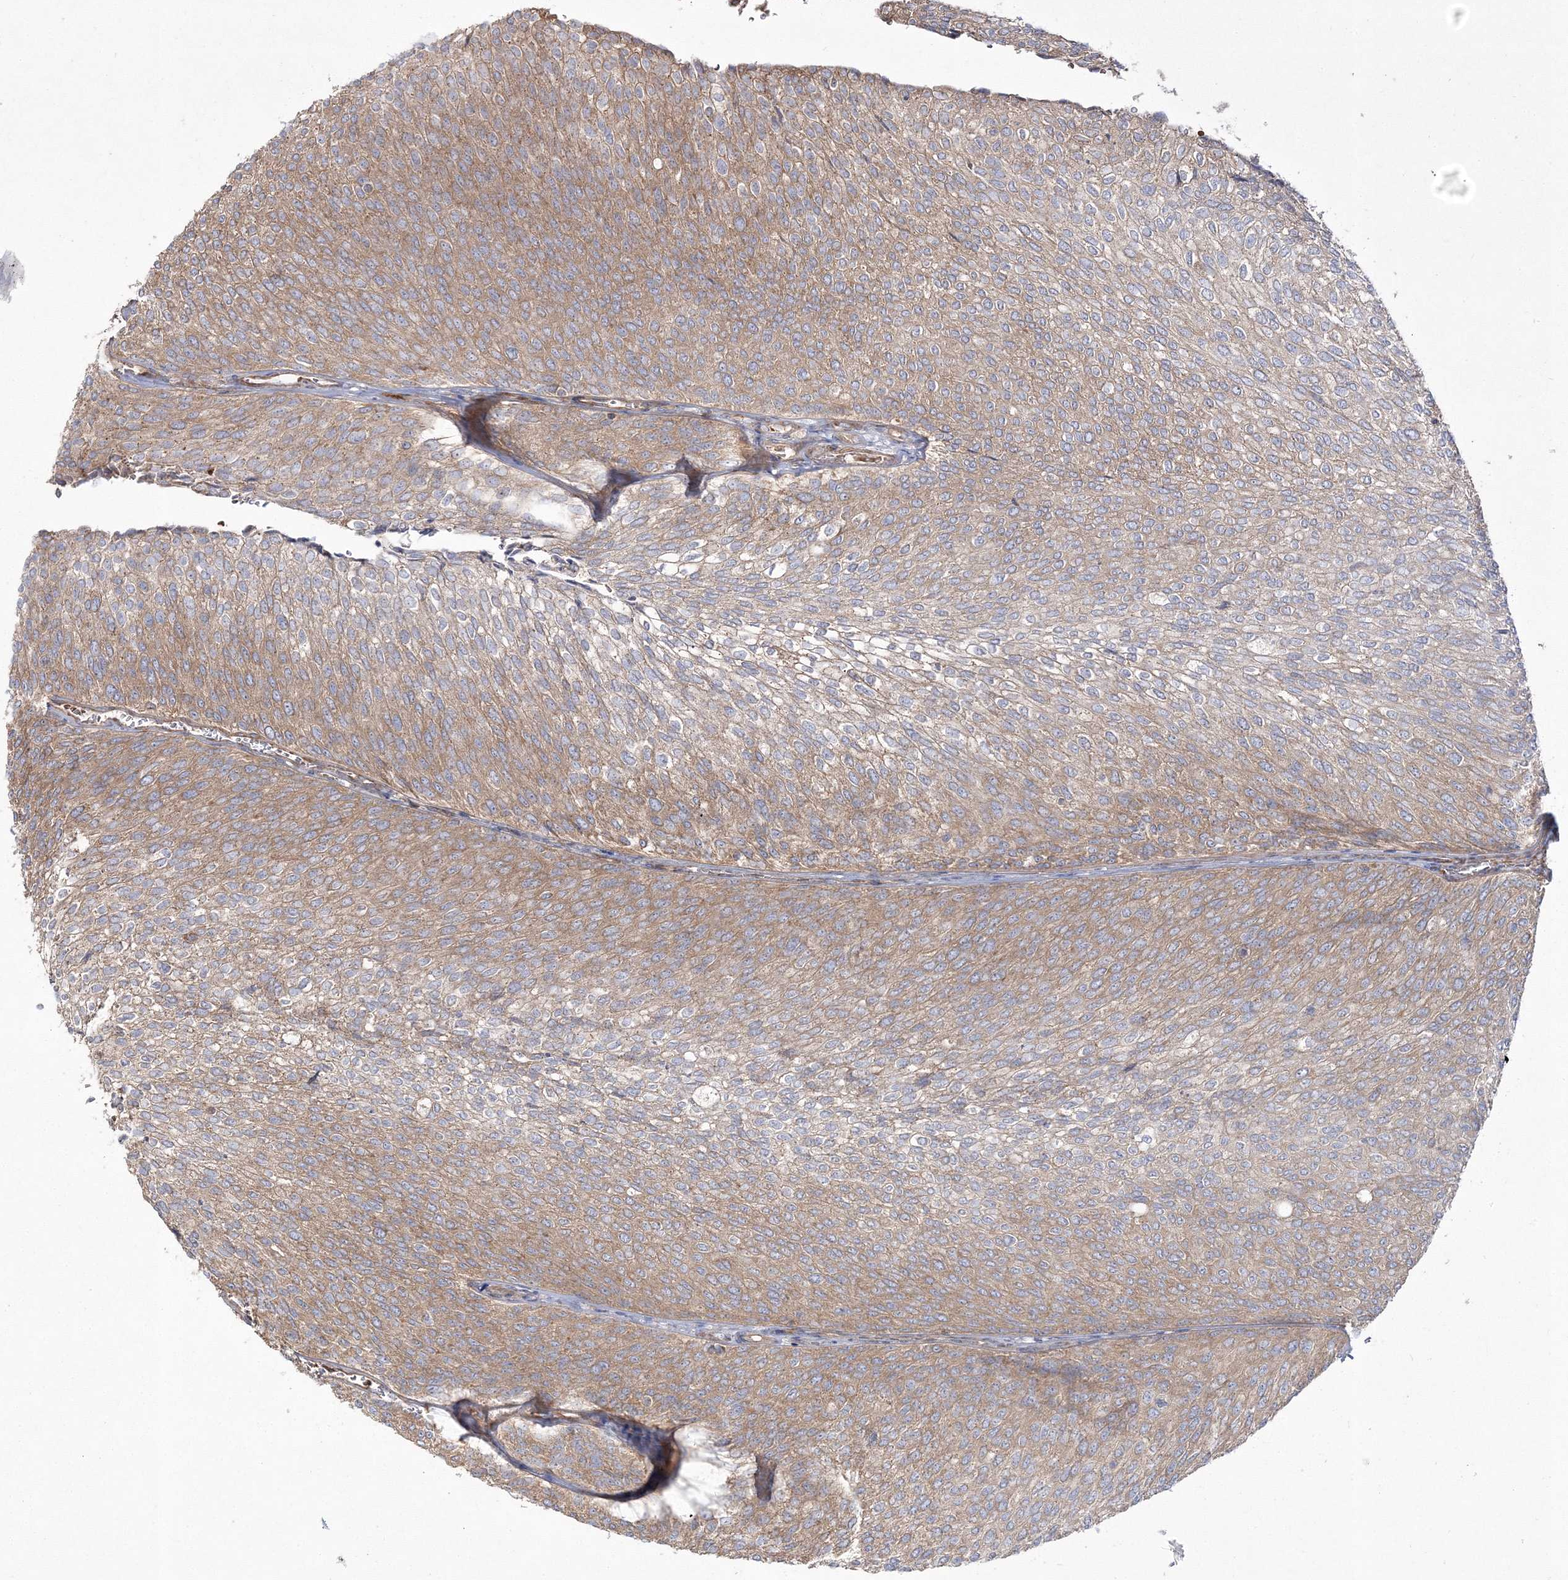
{"staining": {"intensity": "weak", "quantity": "25%-75%", "location": "cytoplasmic/membranous"}, "tissue": "urothelial cancer", "cell_type": "Tumor cells", "image_type": "cancer", "snomed": [{"axis": "morphology", "description": "Urothelial carcinoma, Low grade"}, {"axis": "topography", "description": "Urinary bladder"}], "caption": "Urothelial carcinoma (low-grade) was stained to show a protein in brown. There is low levels of weak cytoplasmic/membranous positivity in approximately 25%-75% of tumor cells.", "gene": "ZSWIM6", "patient": {"sex": "female", "age": 79}}